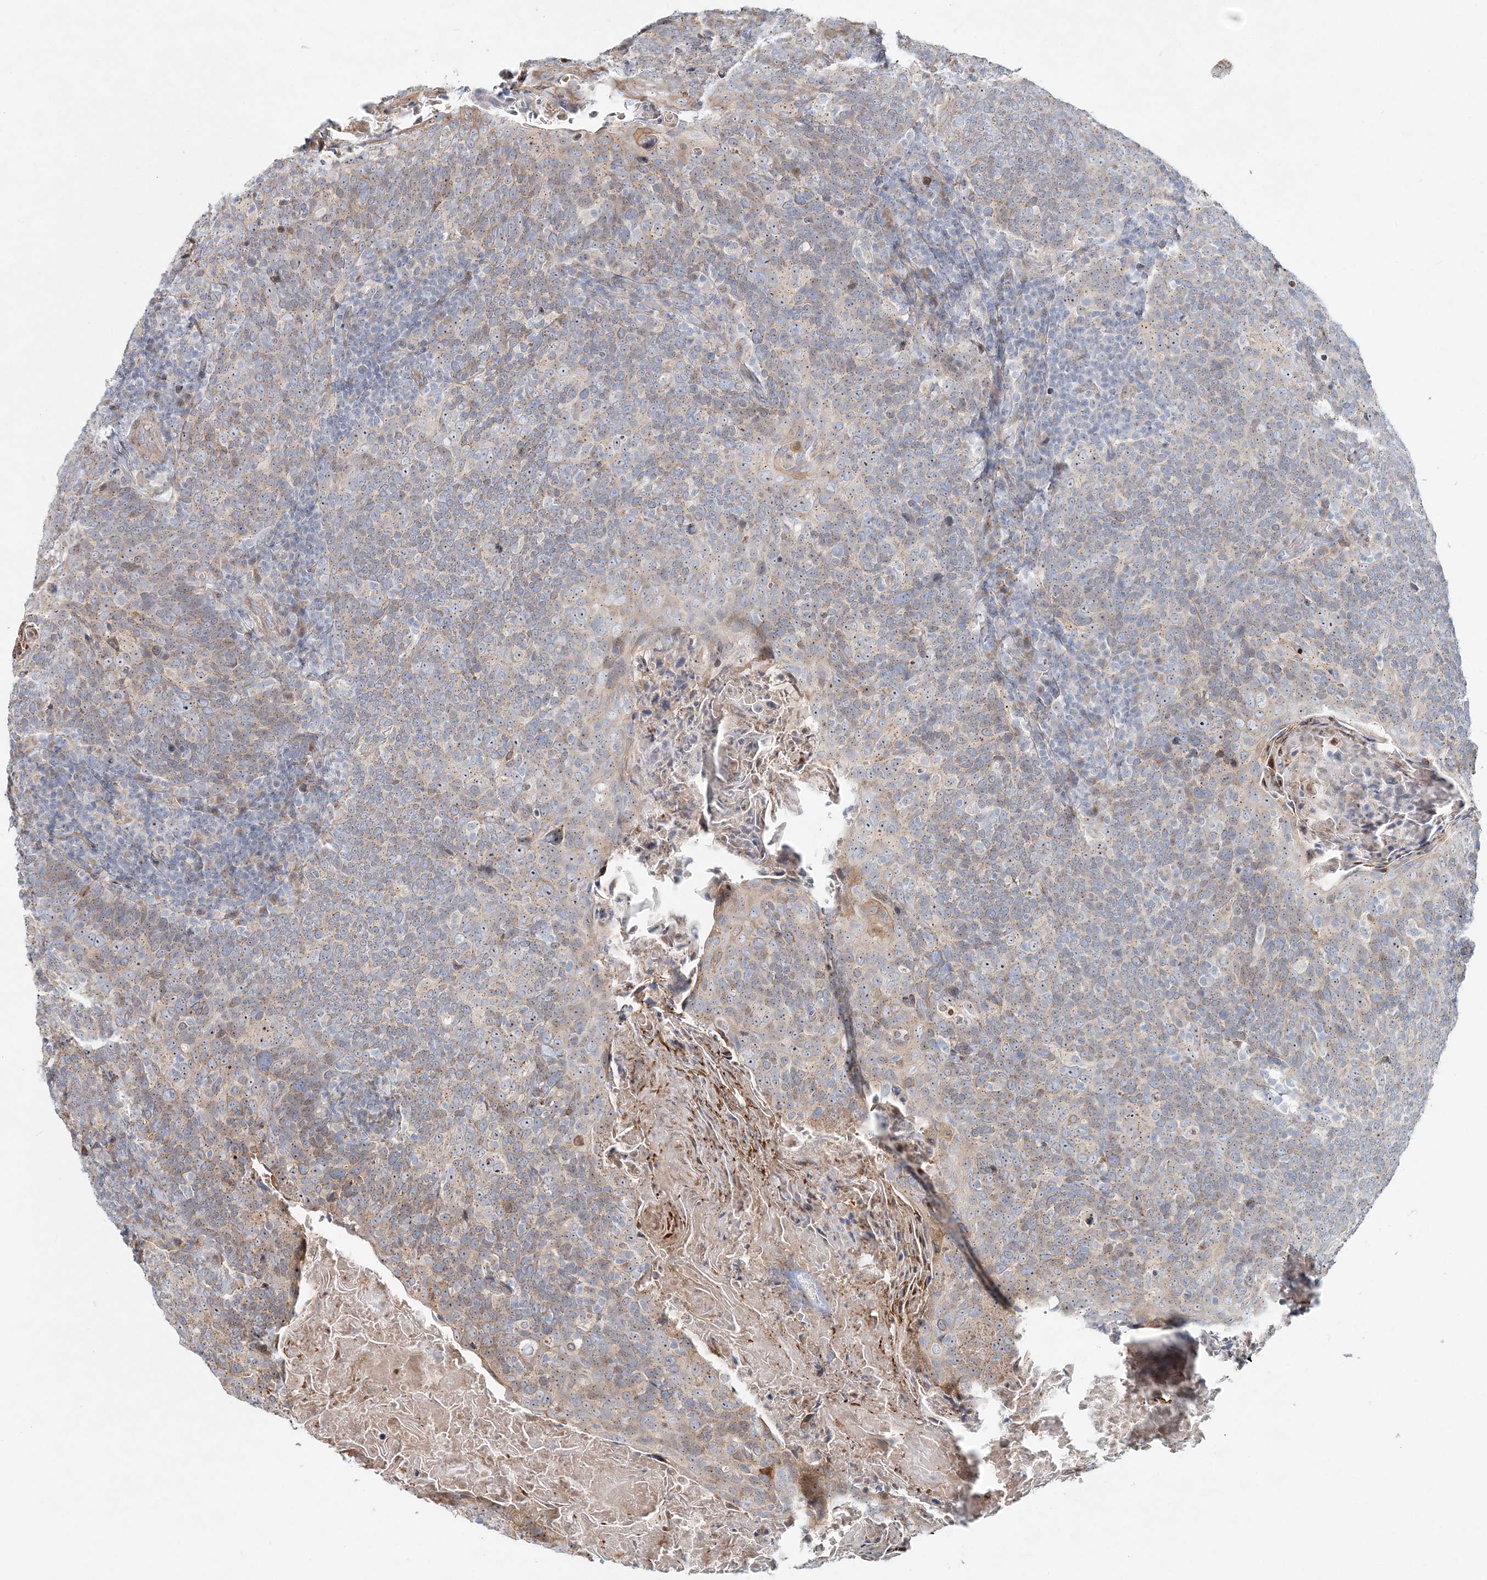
{"staining": {"intensity": "weak", "quantity": "<25%", "location": "cytoplasmic/membranous"}, "tissue": "head and neck cancer", "cell_type": "Tumor cells", "image_type": "cancer", "snomed": [{"axis": "morphology", "description": "Squamous cell carcinoma, NOS"}, {"axis": "morphology", "description": "Squamous cell carcinoma, metastatic, NOS"}, {"axis": "topography", "description": "Lymph node"}, {"axis": "topography", "description": "Head-Neck"}], "caption": "Squamous cell carcinoma (head and neck) stained for a protein using immunohistochemistry demonstrates no staining tumor cells.", "gene": "CXXC5", "patient": {"sex": "male", "age": 62}}